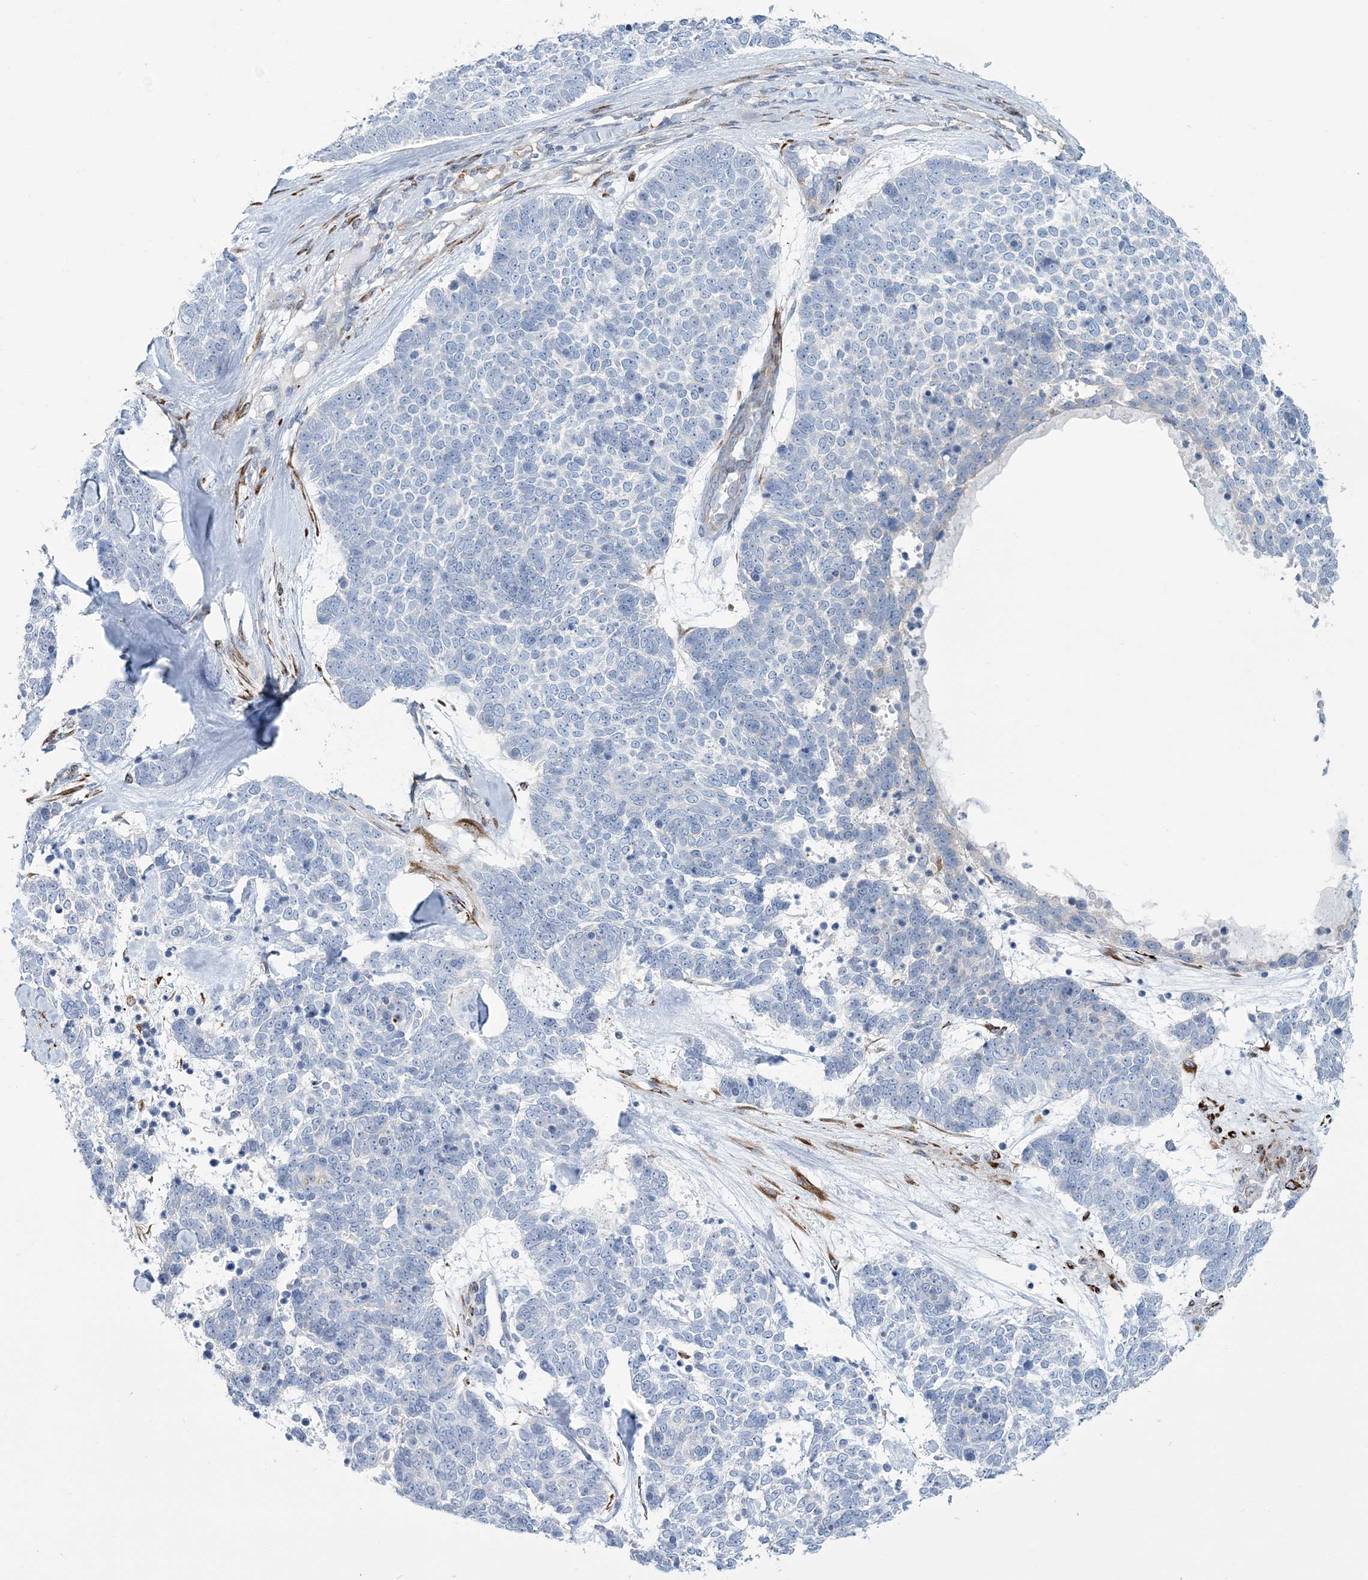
{"staining": {"intensity": "negative", "quantity": "none", "location": "none"}, "tissue": "skin cancer", "cell_type": "Tumor cells", "image_type": "cancer", "snomed": [{"axis": "morphology", "description": "Basal cell carcinoma"}, {"axis": "topography", "description": "Skin"}], "caption": "Skin cancer (basal cell carcinoma) was stained to show a protein in brown. There is no significant positivity in tumor cells. The staining was performed using DAB (3,3'-diaminobenzidine) to visualize the protein expression in brown, while the nuclei were stained in blue with hematoxylin (Magnification: 20x).", "gene": "RAB11FIP5", "patient": {"sex": "female", "age": 81}}